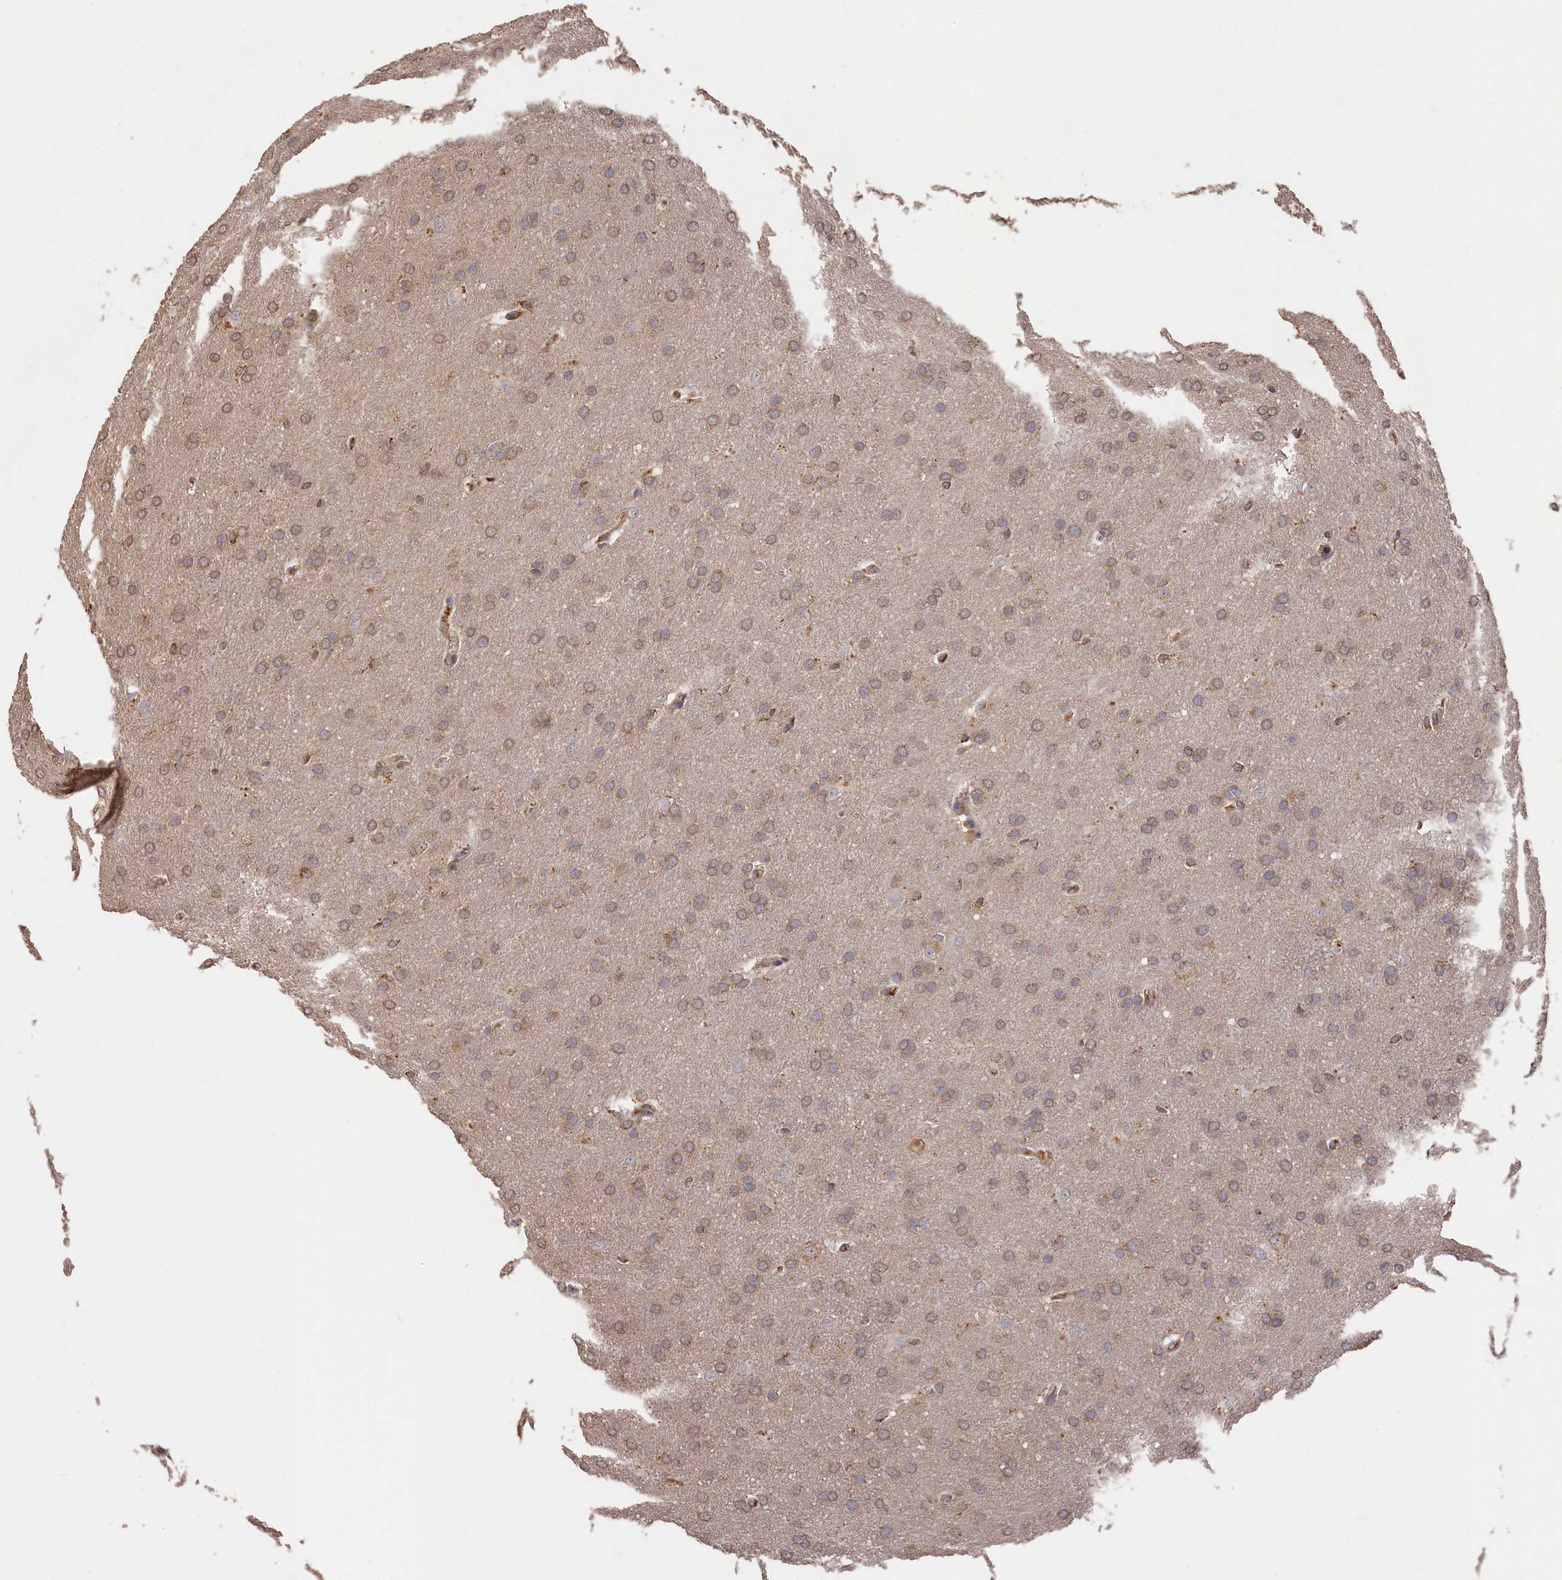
{"staining": {"intensity": "weak", "quantity": ">75%", "location": "cytoplasmic/membranous"}, "tissue": "glioma", "cell_type": "Tumor cells", "image_type": "cancer", "snomed": [{"axis": "morphology", "description": "Glioma, malignant, Low grade"}, {"axis": "topography", "description": "Brain"}], "caption": "The photomicrograph demonstrates immunohistochemical staining of glioma. There is weak cytoplasmic/membranous positivity is present in approximately >75% of tumor cells. (IHC, brightfield microscopy, high magnification).", "gene": "DHRS11", "patient": {"sex": "female", "age": 32}}